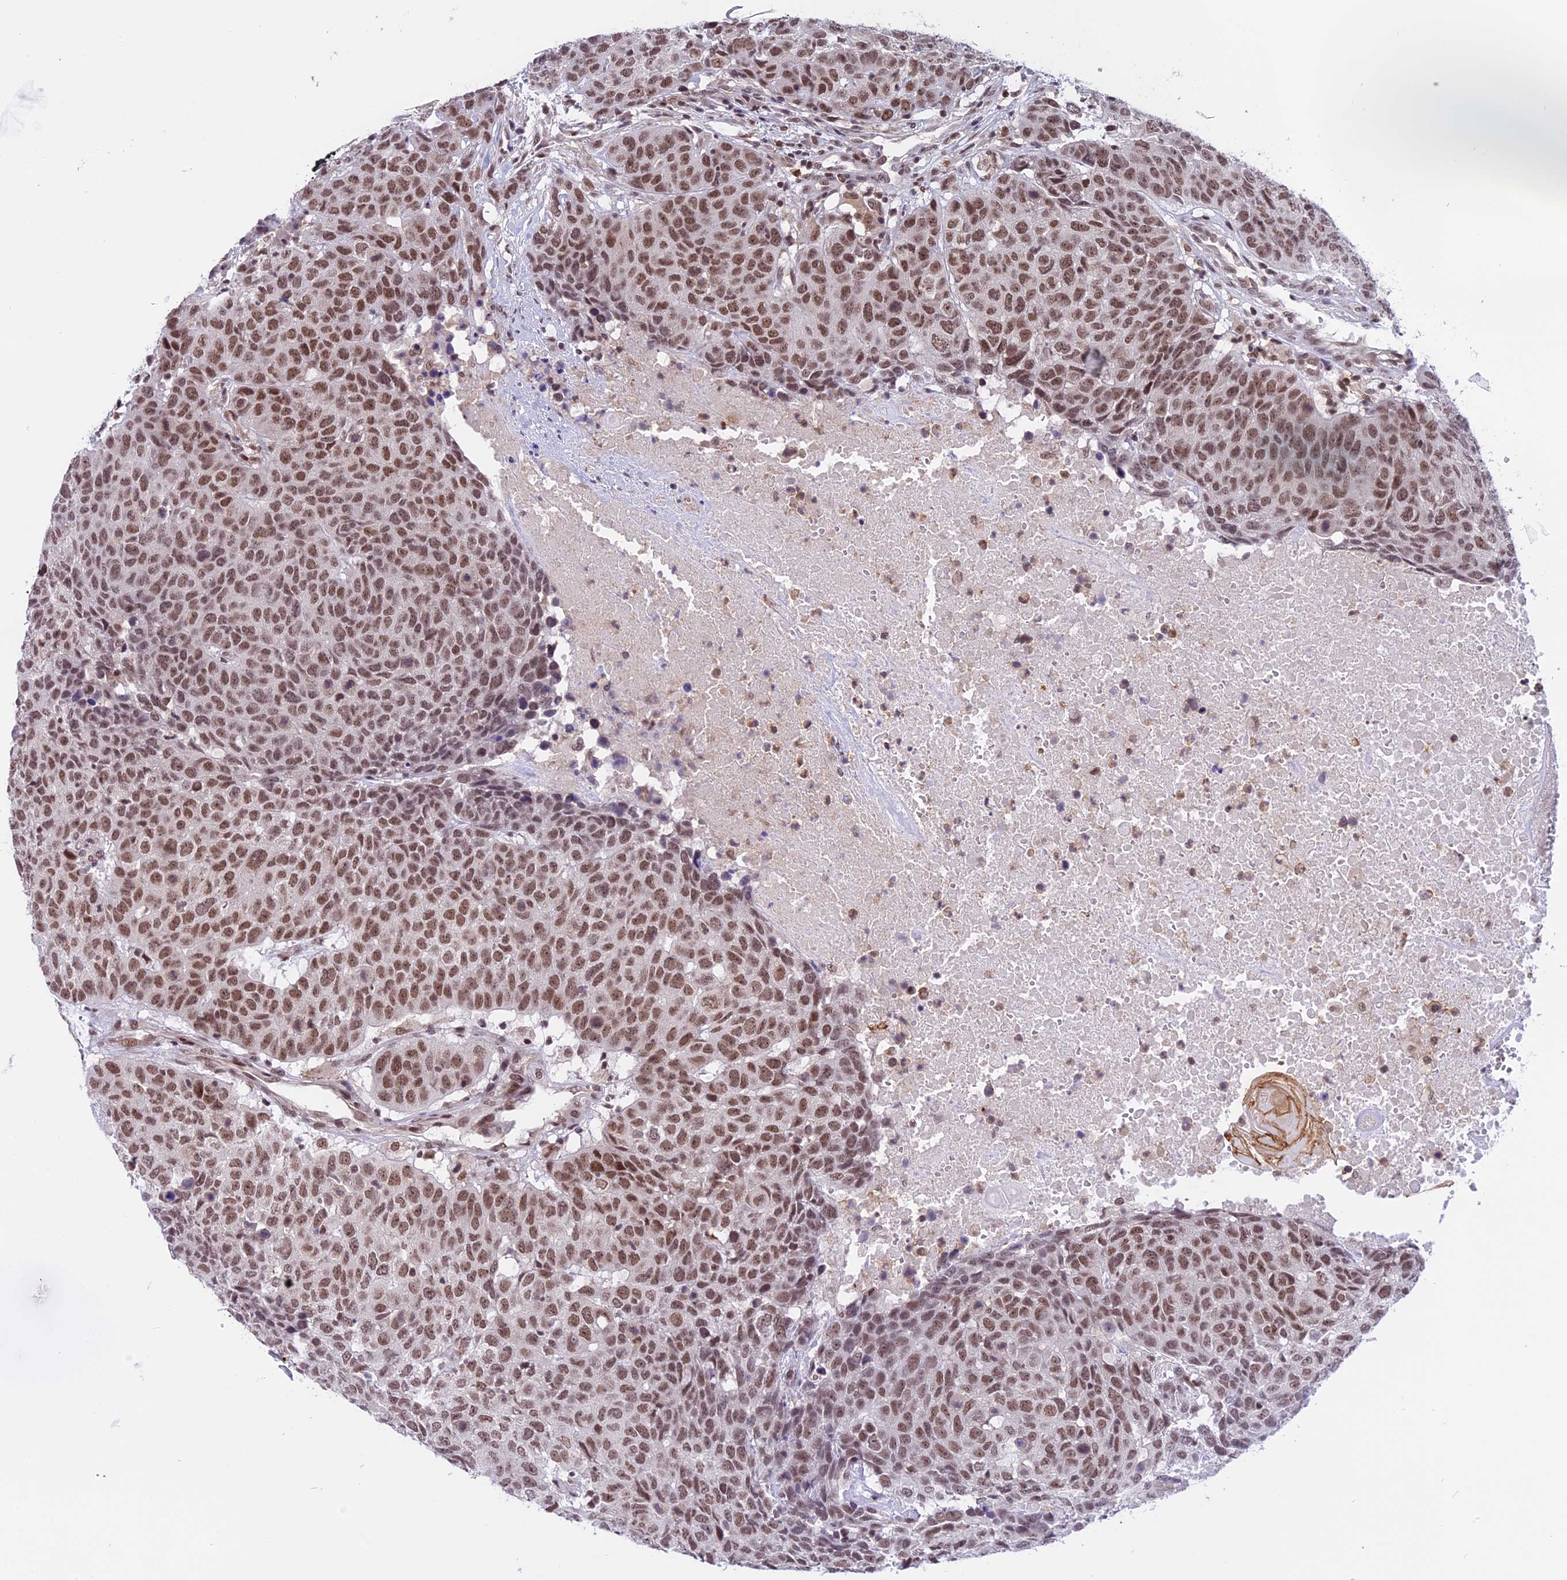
{"staining": {"intensity": "moderate", "quantity": ">75%", "location": "nuclear"}, "tissue": "head and neck cancer", "cell_type": "Tumor cells", "image_type": "cancer", "snomed": [{"axis": "morphology", "description": "Squamous cell carcinoma, NOS"}, {"axis": "topography", "description": "Head-Neck"}], "caption": "Immunohistochemical staining of squamous cell carcinoma (head and neck) exhibits moderate nuclear protein positivity in about >75% of tumor cells.", "gene": "TADA3", "patient": {"sex": "male", "age": 66}}